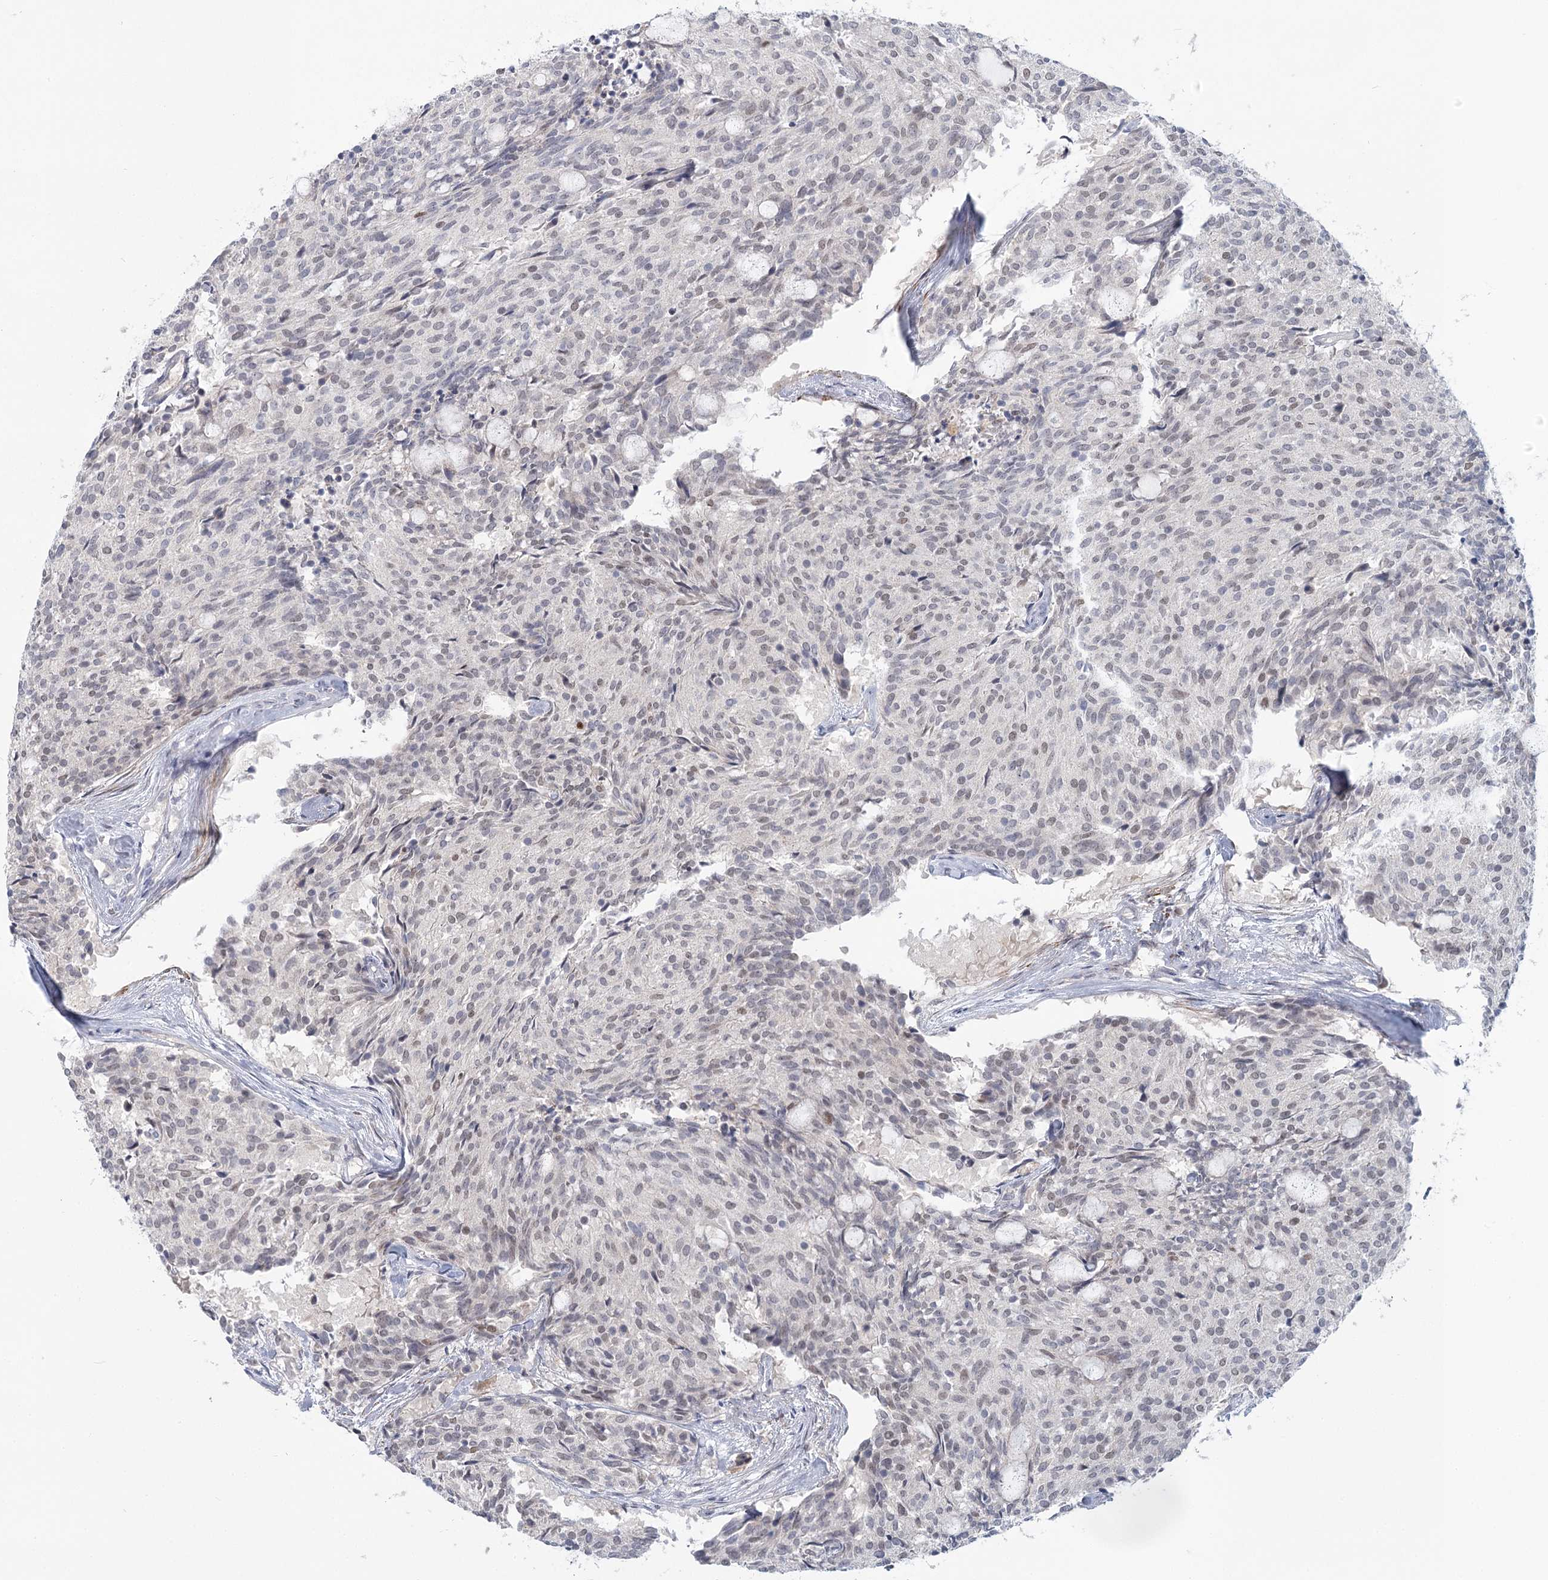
{"staining": {"intensity": "weak", "quantity": "25%-75%", "location": "nuclear"}, "tissue": "carcinoid", "cell_type": "Tumor cells", "image_type": "cancer", "snomed": [{"axis": "morphology", "description": "Carcinoid, malignant, NOS"}, {"axis": "topography", "description": "Pancreas"}], "caption": "Immunohistochemical staining of human malignant carcinoid exhibits low levels of weak nuclear positivity in about 25%-75% of tumor cells.", "gene": "USP11", "patient": {"sex": "female", "age": 54}}